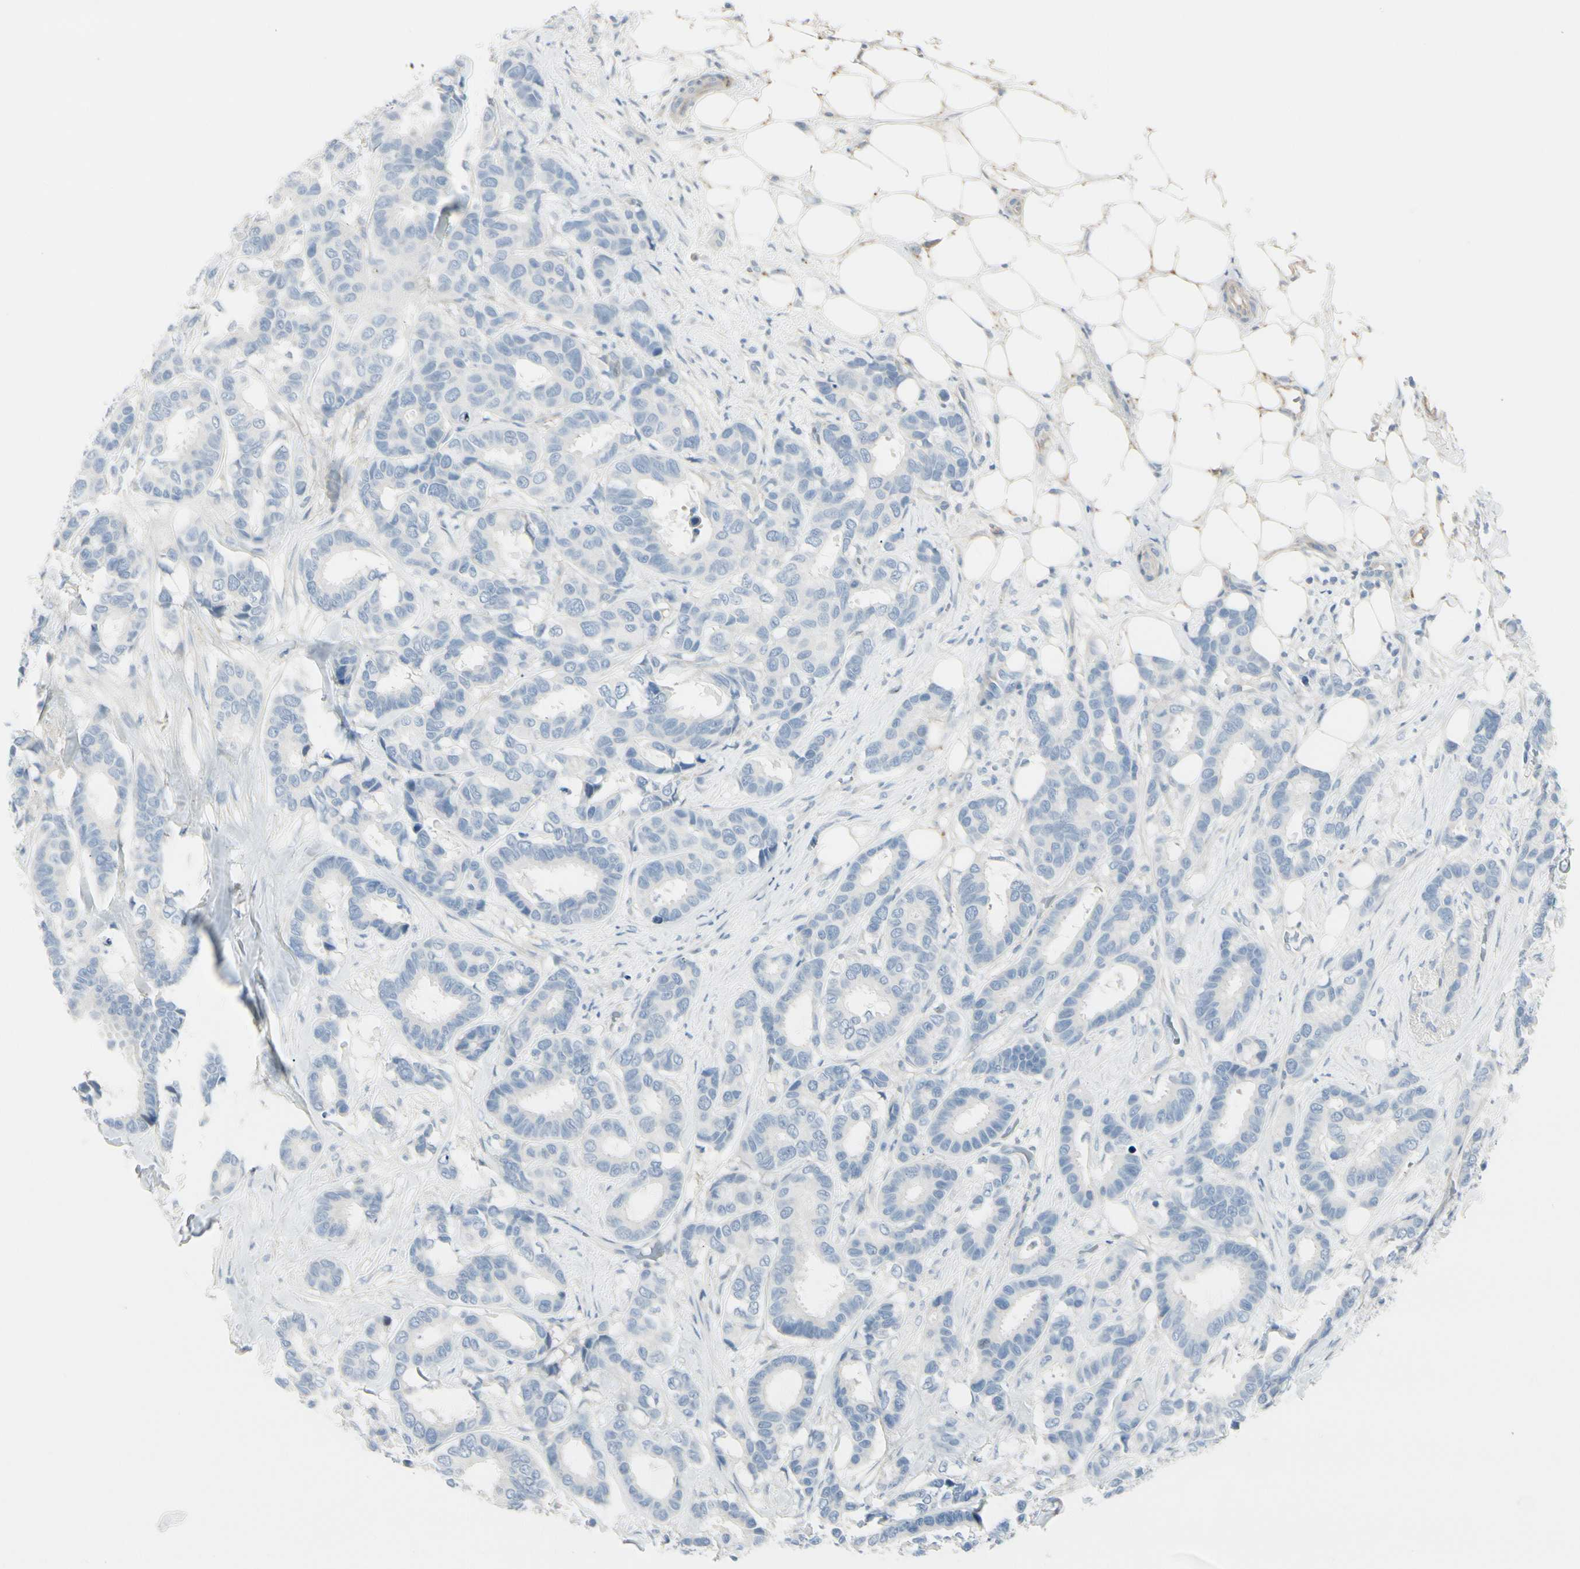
{"staining": {"intensity": "negative", "quantity": "none", "location": "none"}, "tissue": "breast cancer", "cell_type": "Tumor cells", "image_type": "cancer", "snomed": [{"axis": "morphology", "description": "Duct carcinoma"}, {"axis": "topography", "description": "Breast"}], "caption": "Human breast cancer stained for a protein using IHC displays no staining in tumor cells.", "gene": "CACNA2D1", "patient": {"sex": "female", "age": 87}}